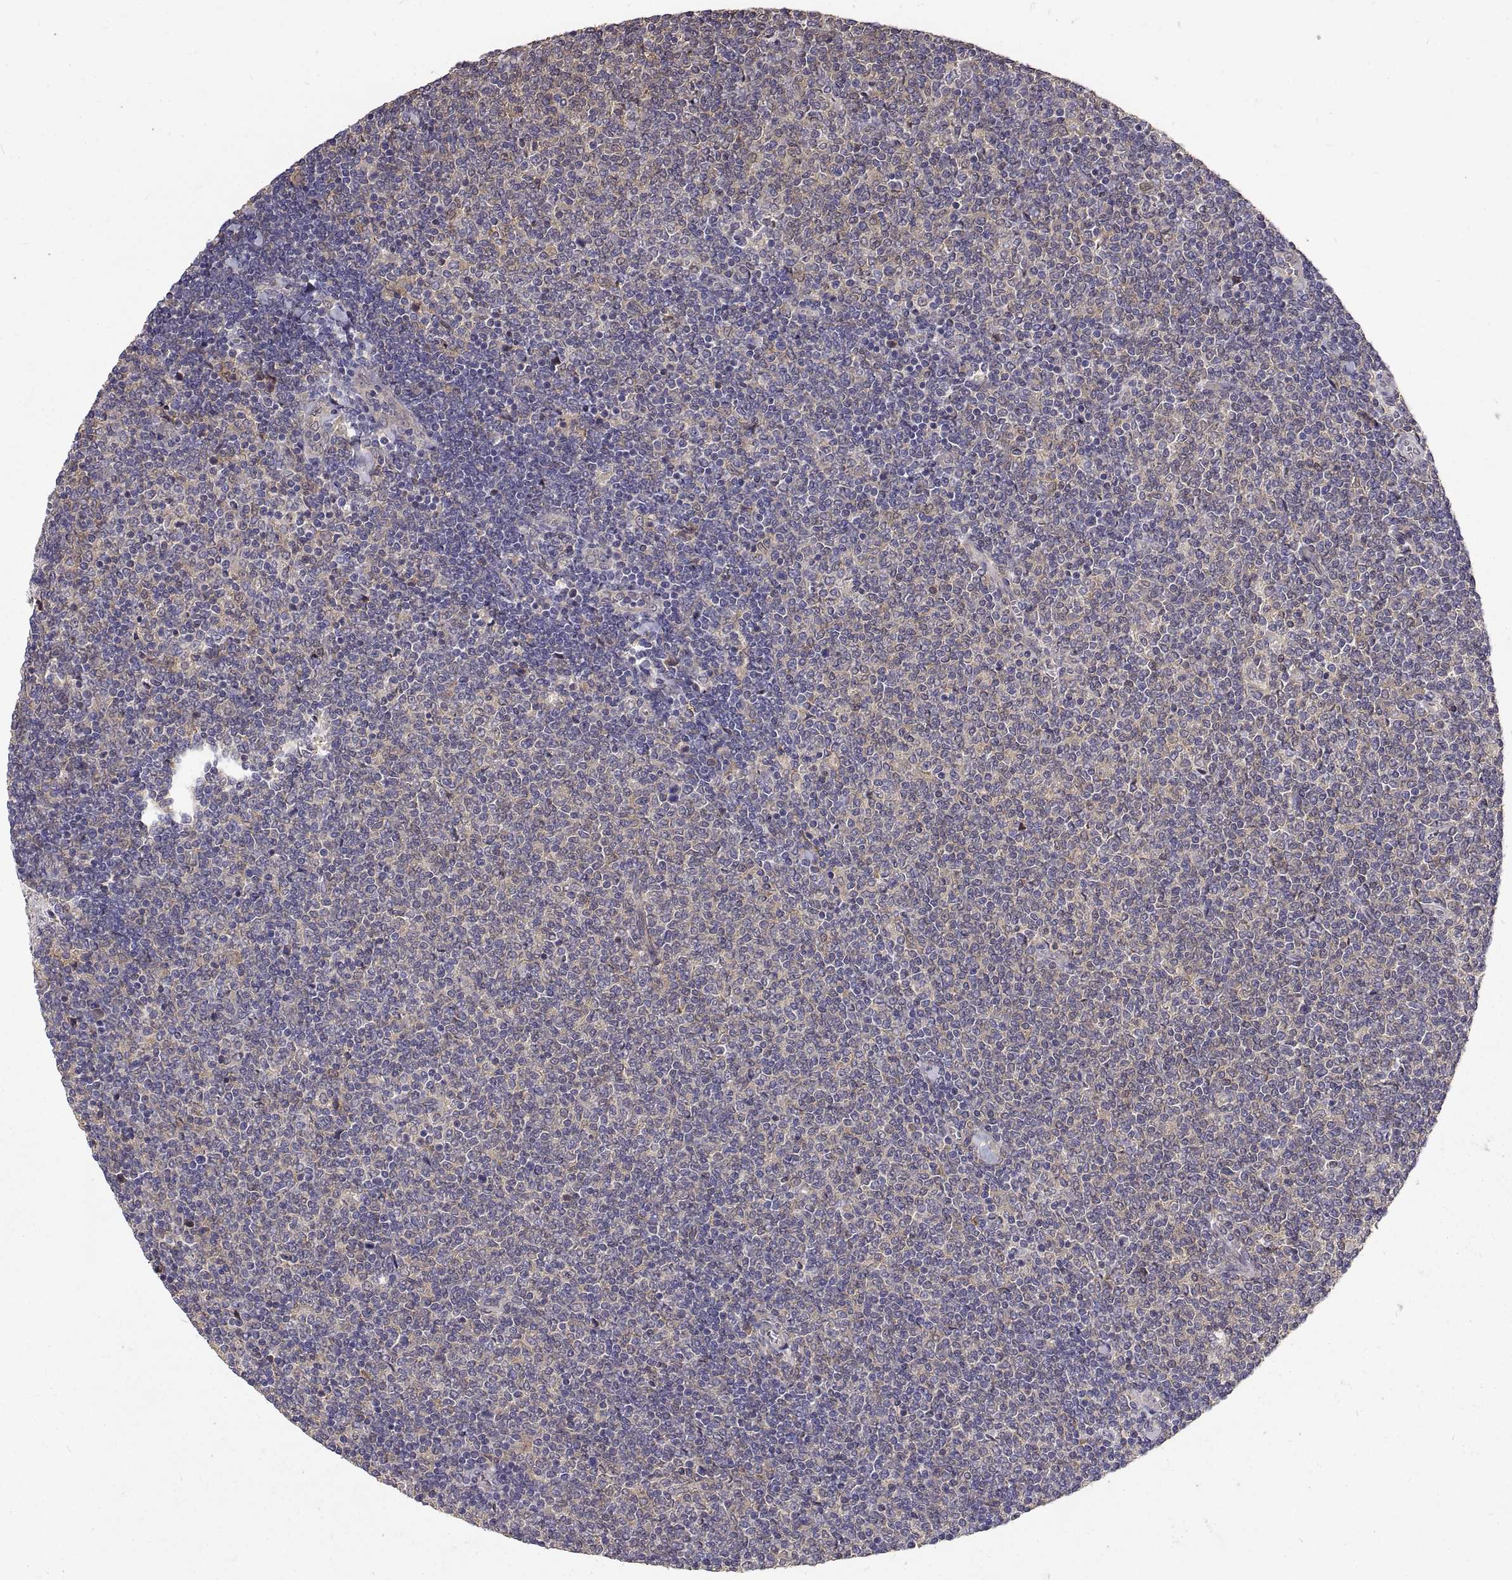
{"staining": {"intensity": "negative", "quantity": "none", "location": "none"}, "tissue": "lymphoma", "cell_type": "Tumor cells", "image_type": "cancer", "snomed": [{"axis": "morphology", "description": "Malignant lymphoma, non-Hodgkin's type, Low grade"}, {"axis": "topography", "description": "Lymph node"}], "caption": "Immunohistochemistry photomicrograph of human malignant lymphoma, non-Hodgkin's type (low-grade) stained for a protein (brown), which exhibits no expression in tumor cells.", "gene": "PEA15", "patient": {"sex": "male", "age": 52}}